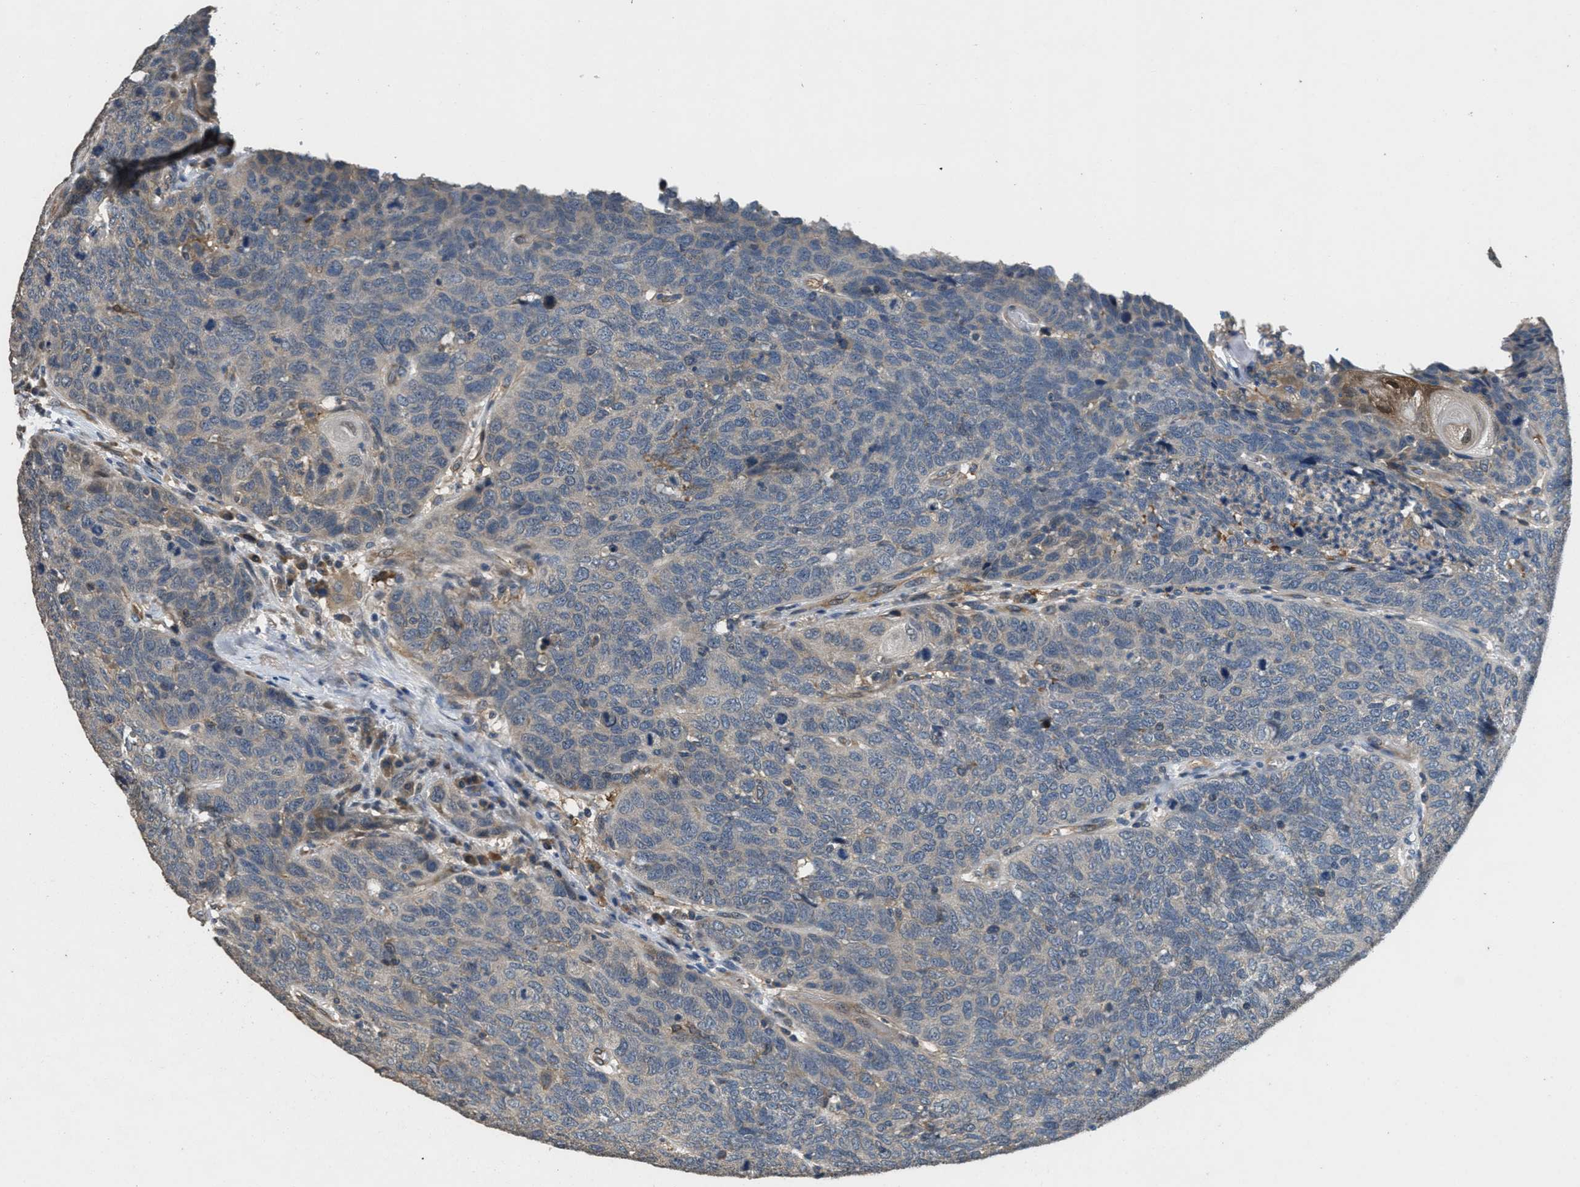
{"staining": {"intensity": "weak", "quantity": "<25%", "location": "cytoplasmic/membranous"}, "tissue": "head and neck cancer", "cell_type": "Tumor cells", "image_type": "cancer", "snomed": [{"axis": "morphology", "description": "Squamous cell carcinoma, NOS"}, {"axis": "topography", "description": "Head-Neck"}], "caption": "Squamous cell carcinoma (head and neck) was stained to show a protein in brown. There is no significant expression in tumor cells. (DAB immunohistochemistry, high magnification).", "gene": "DGKE", "patient": {"sex": "male", "age": 66}}